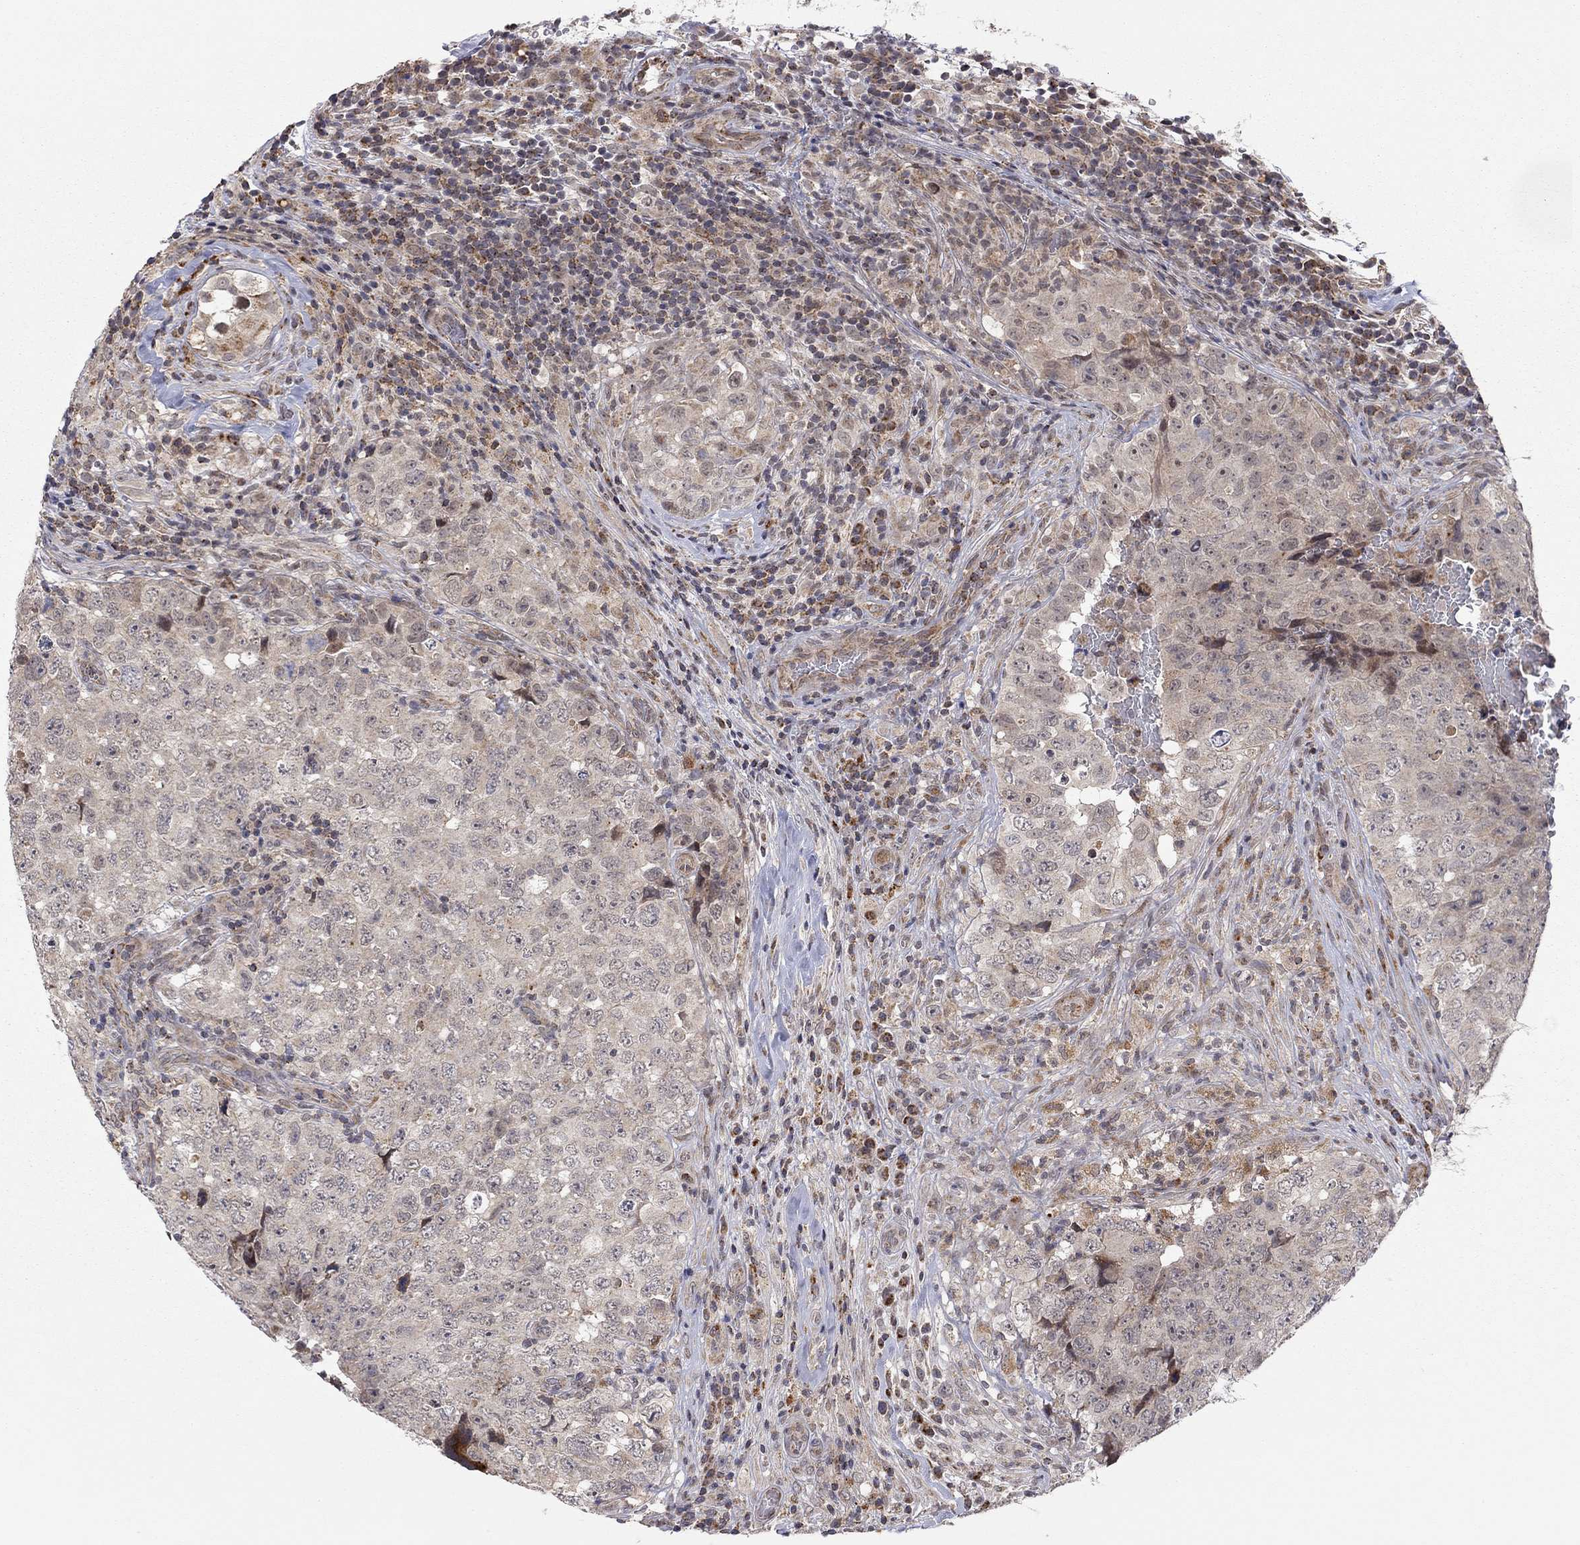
{"staining": {"intensity": "moderate", "quantity": "<25%", "location": "cytoplasmic/membranous"}, "tissue": "testis cancer", "cell_type": "Tumor cells", "image_type": "cancer", "snomed": [{"axis": "morphology", "description": "Seminoma, NOS"}, {"axis": "topography", "description": "Testis"}], "caption": "Immunohistochemistry image of neoplastic tissue: testis cancer (seminoma) stained using immunohistochemistry (IHC) shows low levels of moderate protein expression localized specifically in the cytoplasmic/membranous of tumor cells, appearing as a cytoplasmic/membranous brown color.", "gene": "IDS", "patient": {"sex": "male", "age": 34}}